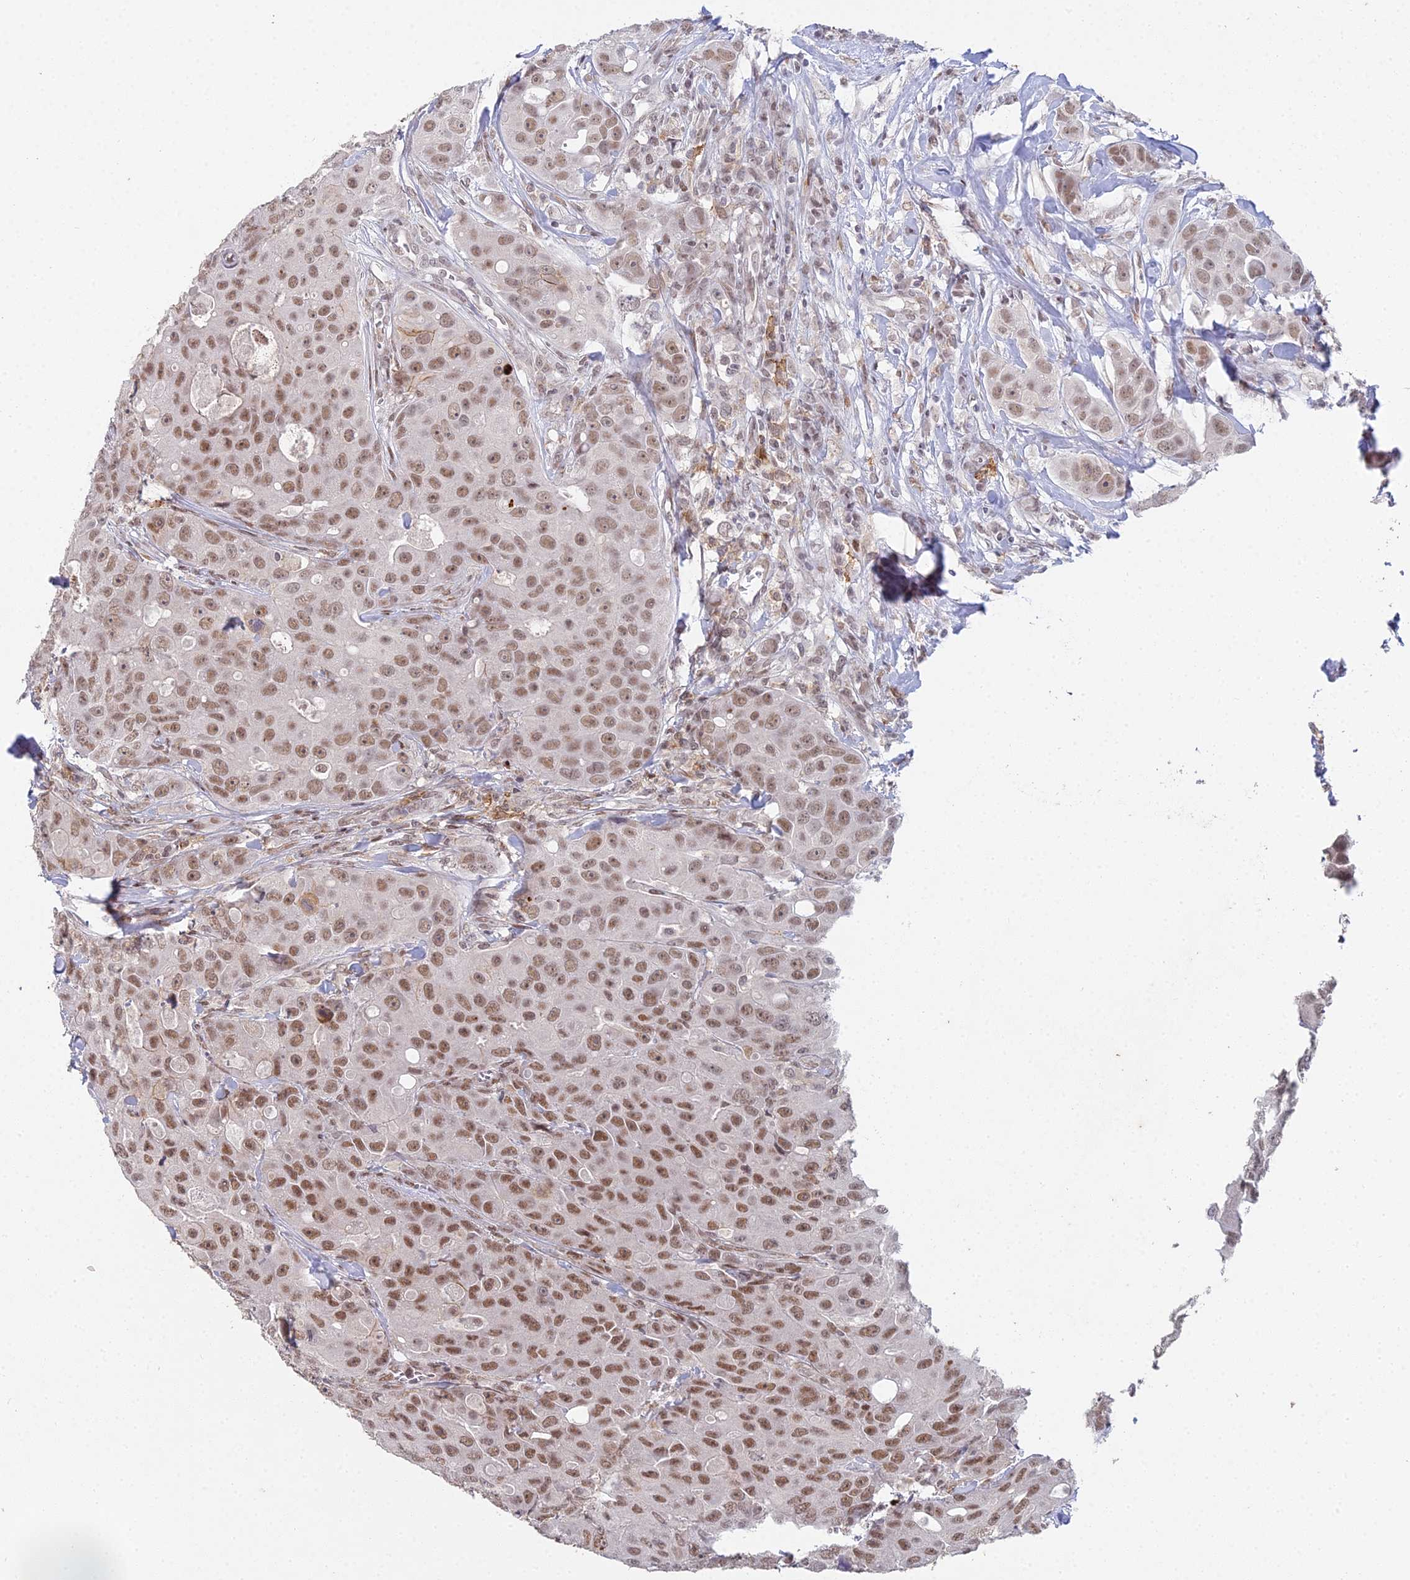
{"staining": {"intensity": "moderate", "quantity": ">75%", "location": "nuclear"}, "tissue": "breast cancer", "cell_type": "Tumor cells", "image_type": "cancer", "snomed": [{"axis": "morphology", "description": "Duct carcinoma"}, {"axis": "topography", "description": "Breast"}], "caption": "The immunohistochemical stain shows moderate nuclear positivity in tumor cells of breast cancer tissue.", "gene": "ABHD17A", "patient": {"sex": "female", "age": 43}}